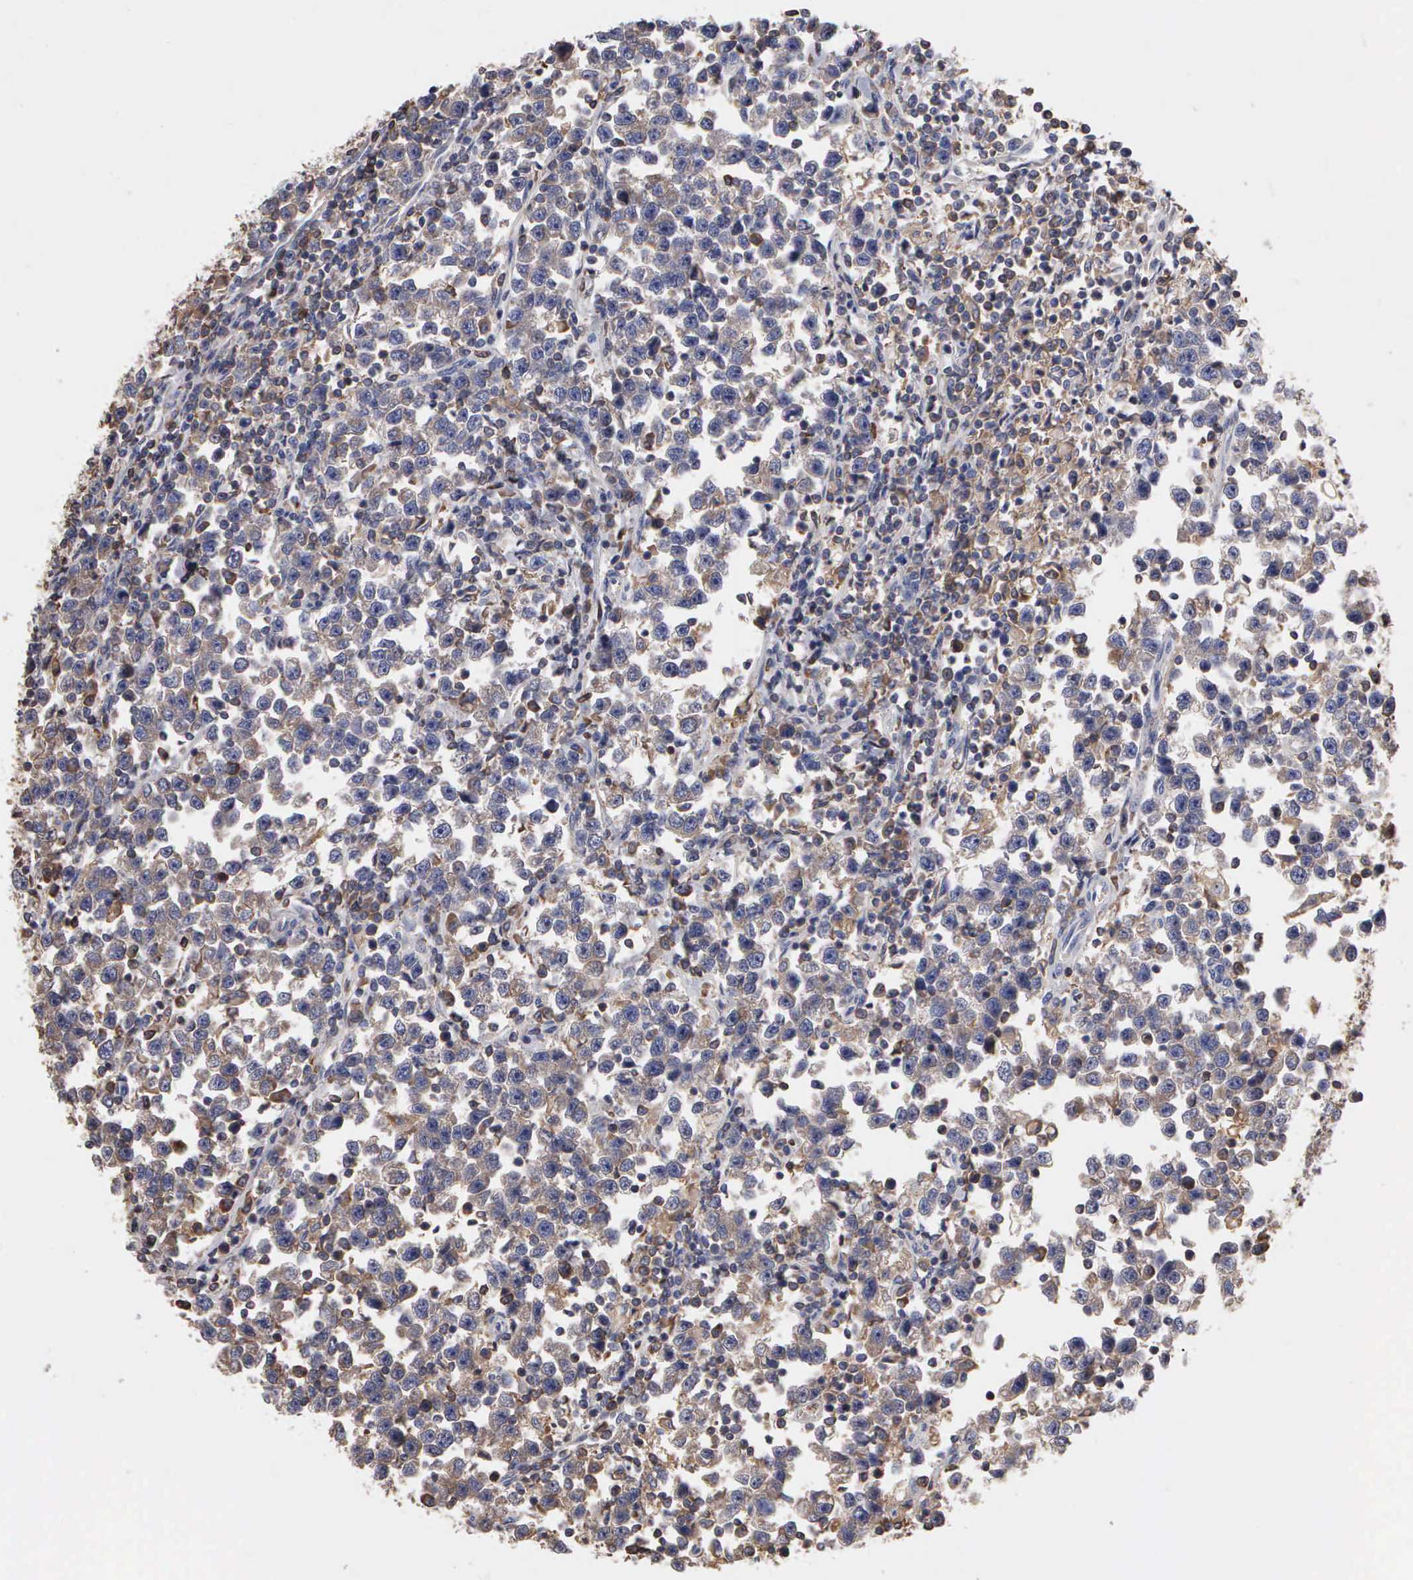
{"staining": {"intensity": "weak", "quantity": "25%-75%", "location": "cytoplasmic/membranous"}, "tissue": "testis cancer", "cell_type": "Tumor cells", "image_type": "cancer", "snomed": [{"axis": "morphology", "description": "Seminoma, NOS"}, {"axis": "topography", "description": "Testis"}], "caption": "DAB (3,3'-diaminobenzidine) immunohistochemical staining of testis cancer (seminoma) exhibits weak cytoplasmic/membranous protein positivity in about 25%-75% of tumor cells.", "gene": "G6PD", "patient": {"sex": "male", "age": 43}}